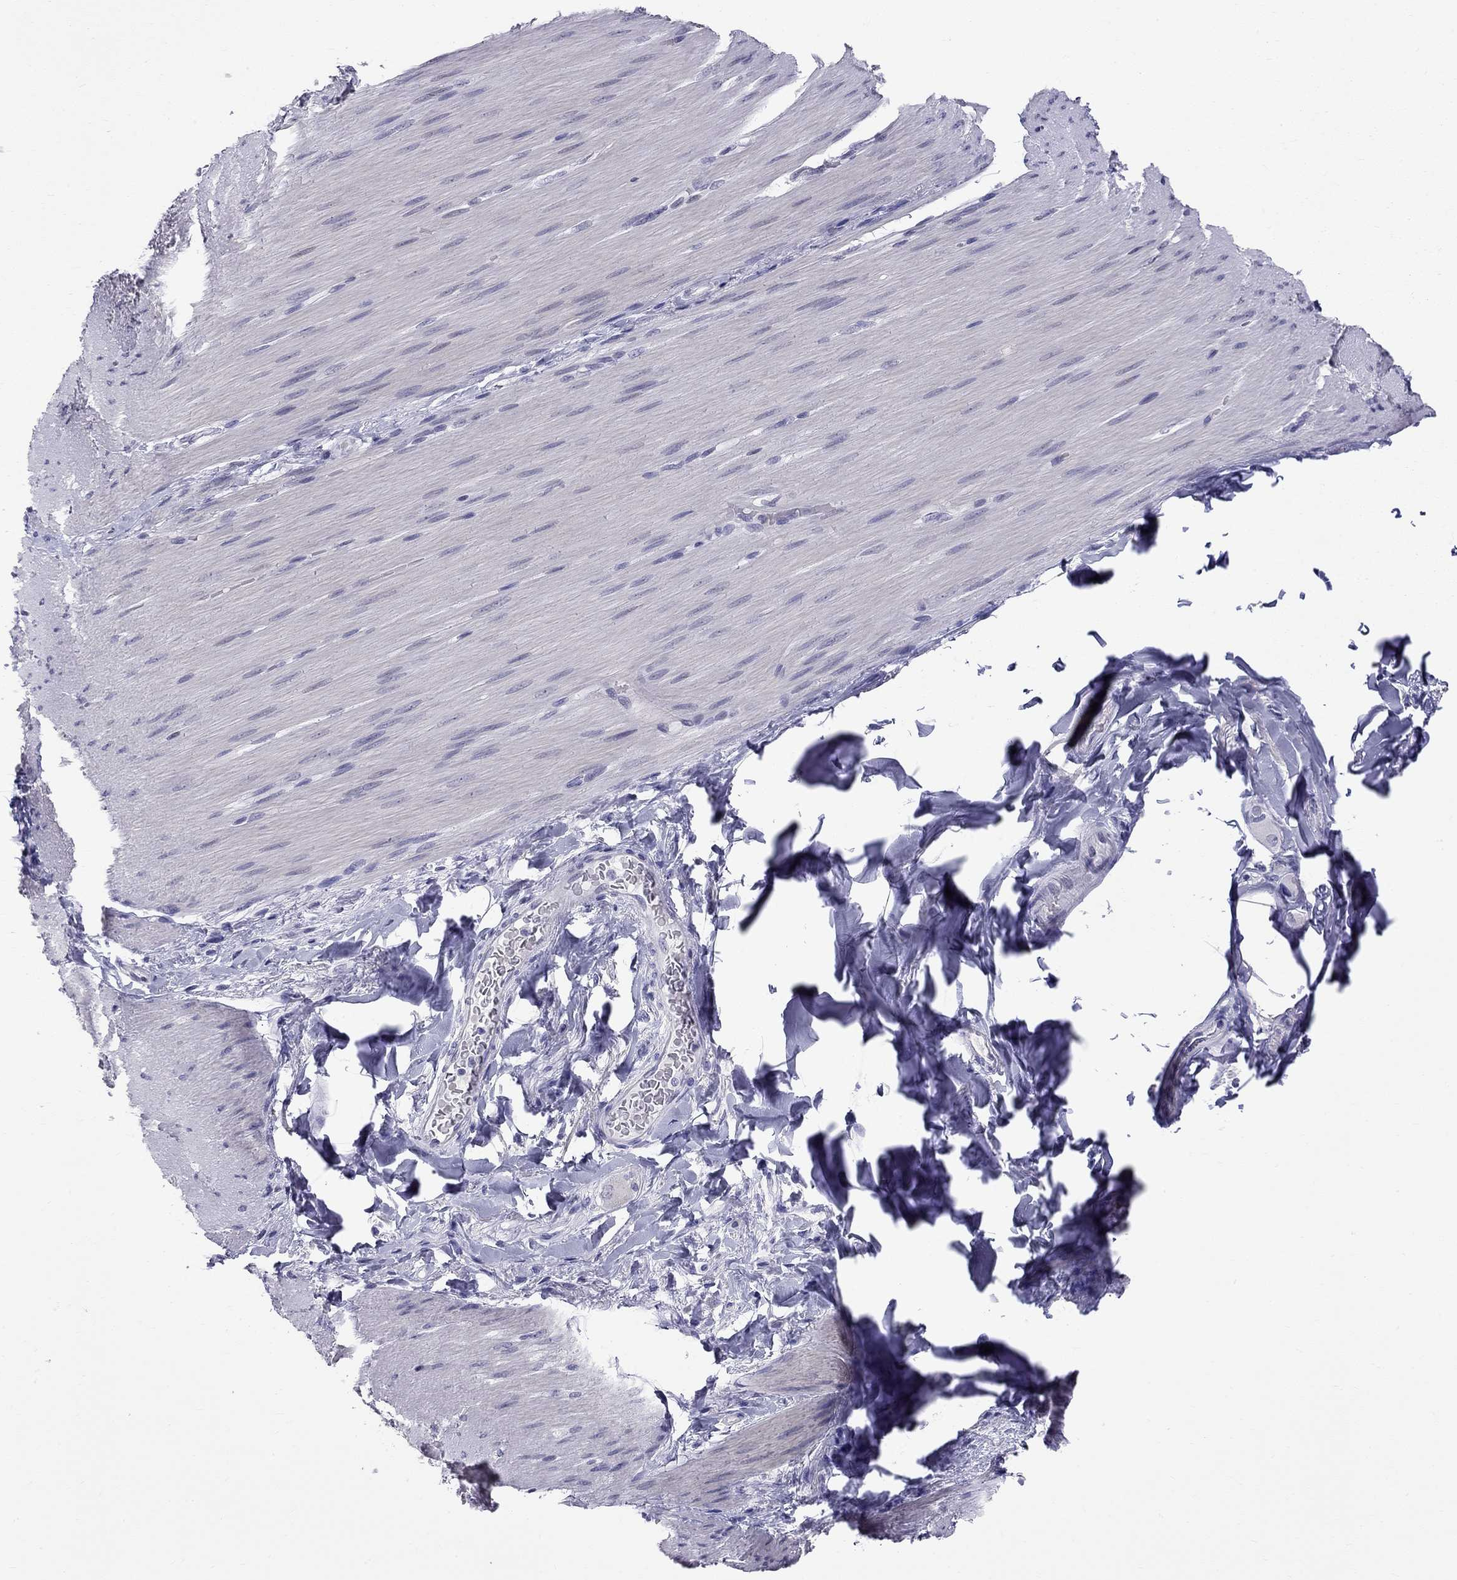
{"staining": {"intensity": "negative", "quantity": "none", "location": "none"}, "tissue": "adipose tissue", "cell_type": "Adipocytes", "image_type": "normal", "snomed": [{"axis": "morphology", "description": "Normal tissue, NOS"}, {"axis": "topography", "description": "Smooth muscle"}, {"axis": "topography", "description": "Duodenum"}, {"axis": "topography", "description": "Peripheral nerve tissue"}], "caption": "Adipocytes show no significant expression in normal adipose tissue. The staining is performed using DAB (3,3'-diaminobenzidine) brown chromogen with nuclei counter-stained in using hematoxylin.", "gene": "MUC15", "patient": {"sex": "female", "age": 61}}